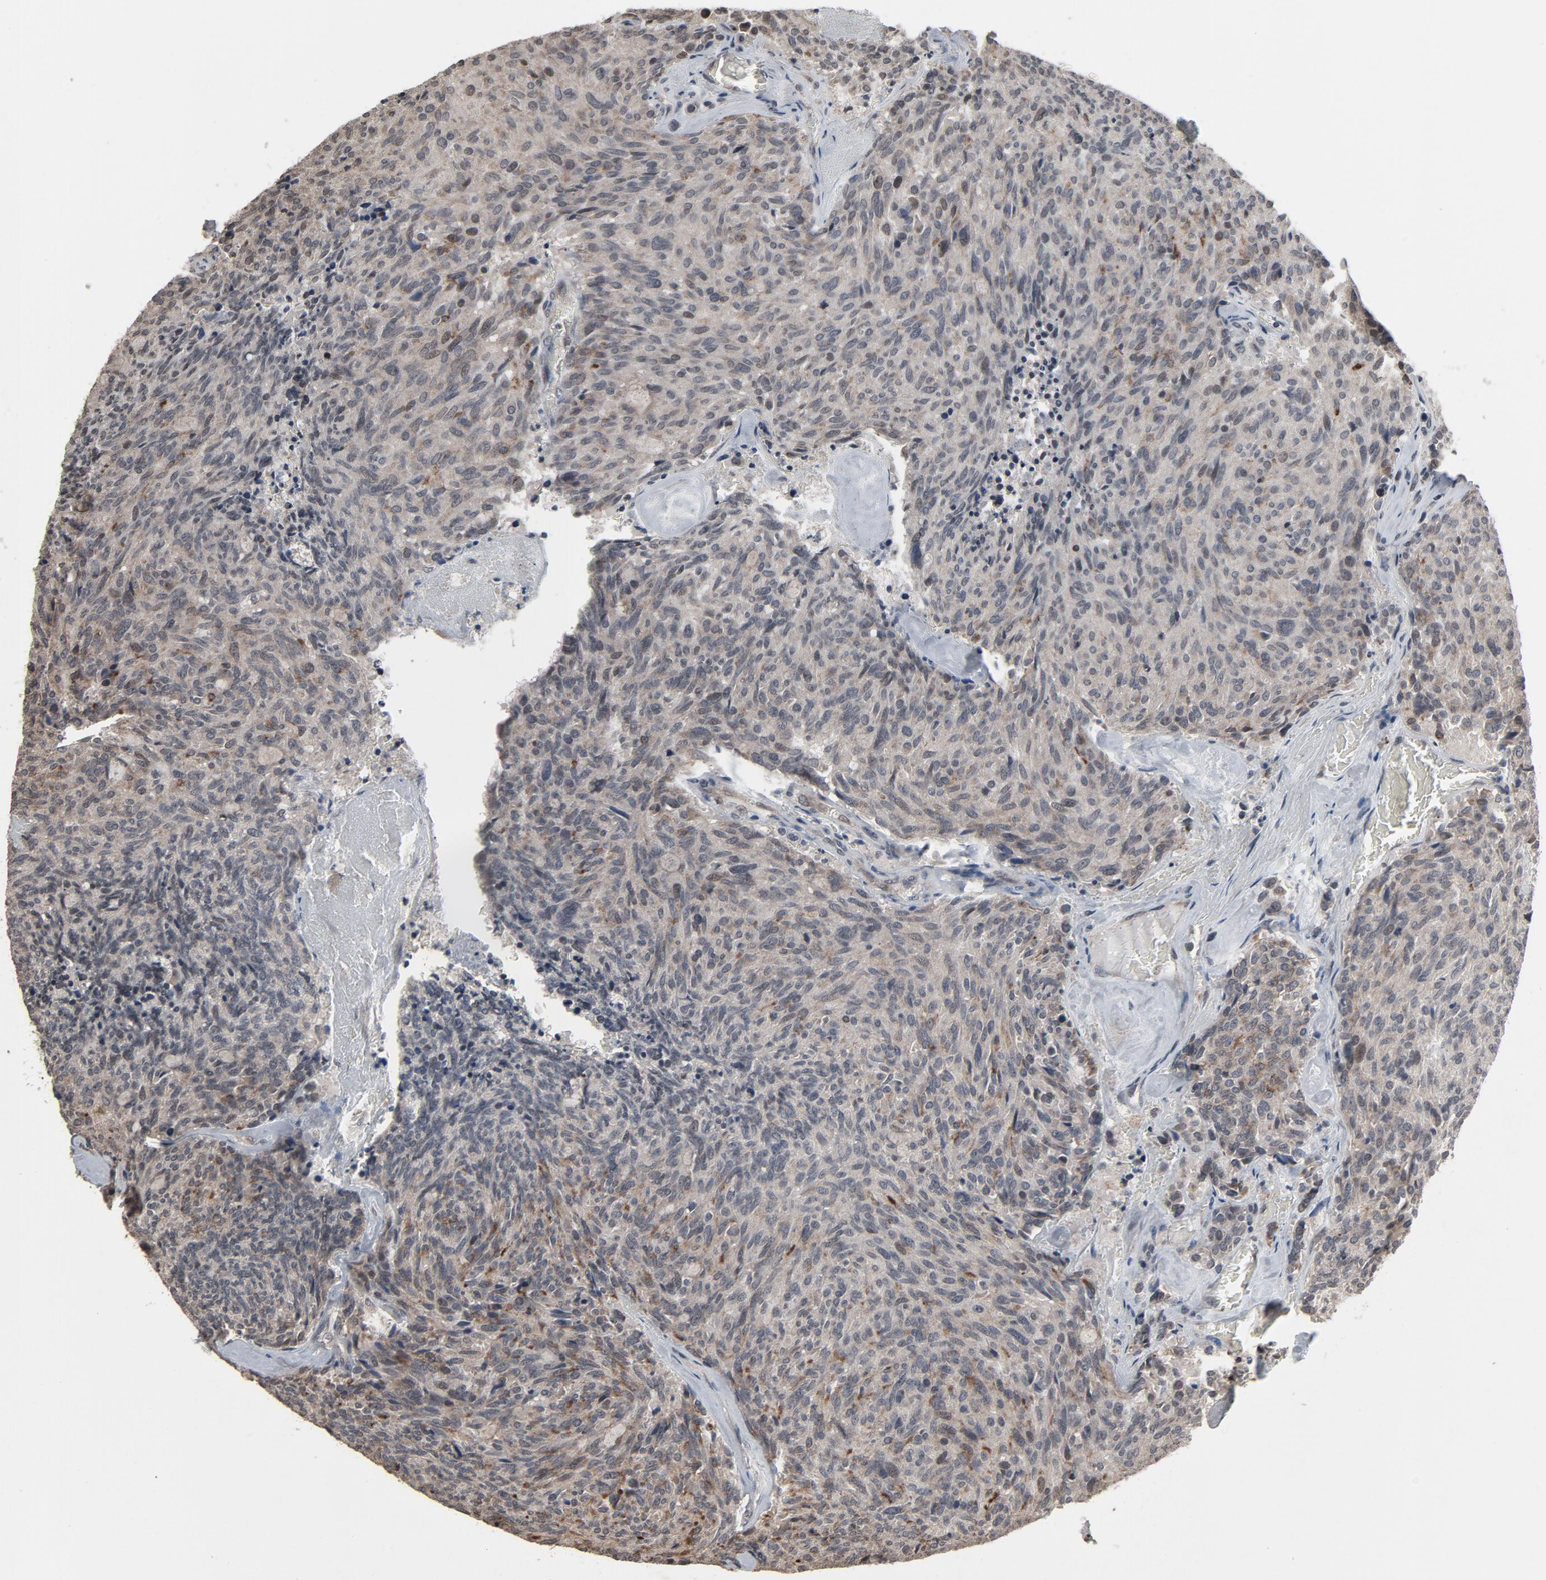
{"staining": {"intensity": "weak", "quantity": "25%-75%", "location": "cytoplasmic/membranous,nuclear"}, "tissue": "carcinoid", "cell_type": "Tumor cells", "image_type": "cancer", "snomed": [{"axis": "morphology", "description": "Carcinoid, malignant, NOS"}, {"axis": "topography", "description": "Pancreas"}], "caption": "Immunohistochemistry staining of carcinoid (malignant), which reveals low levels of weak cytoplasmic/membranous and nuclear positivity in about 25%-75% of tumor cells indicating weak cytoplasmic/membranous and nuclear protein expression. The staining was performed using DAB (3,3'-diaminobenzidine) (brown) for protein detection and nuclei were counterstained in hematoxylin (blue).", "gene": "POM121", "patient": {"sex": "female", "age": 54}}